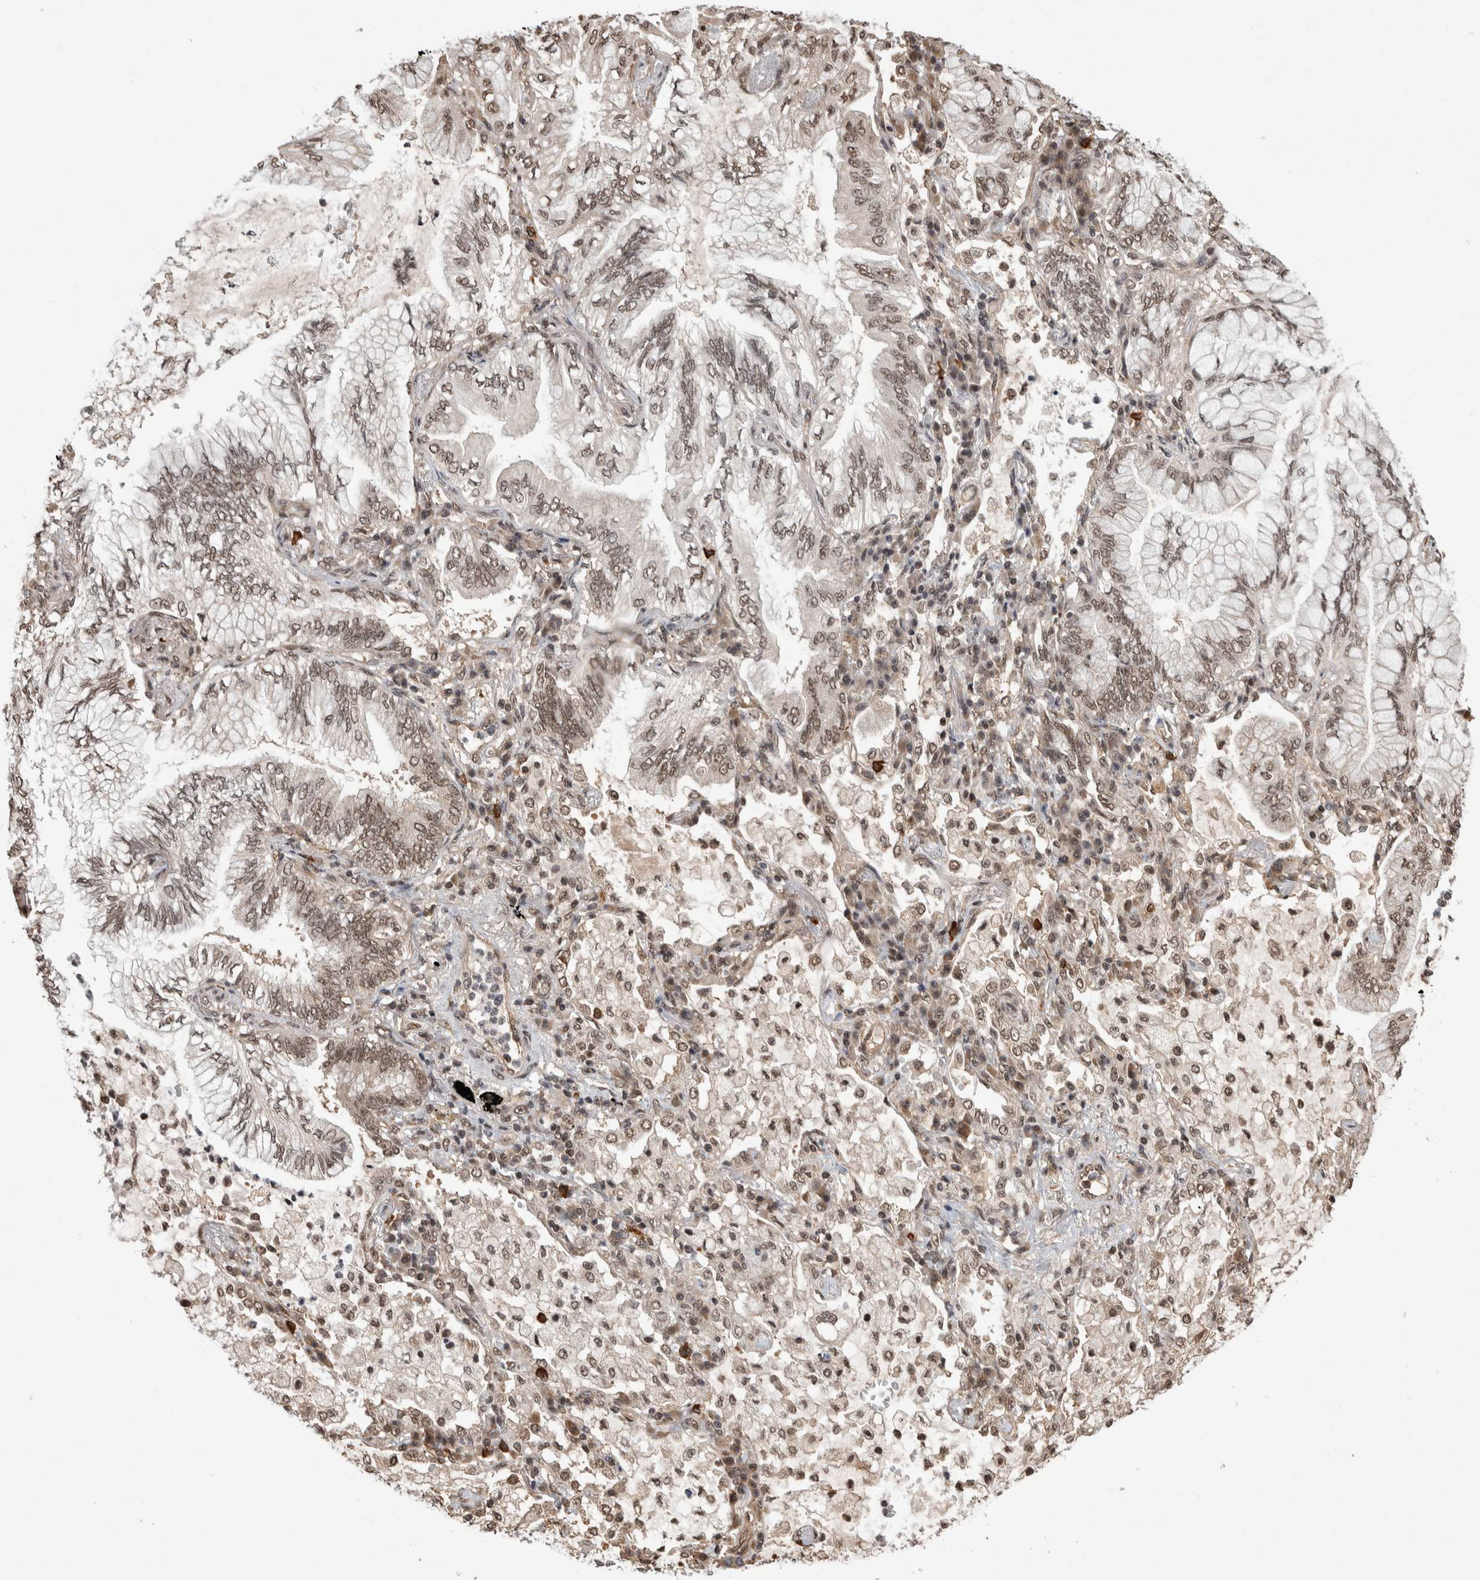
{"staining": {"intensity": "moderate", "quantity": ">75%", "location": "nuclear"}, "tissue": "lung cancer", "cell_type": "Tumor cells", "image_type": "cancer", "snomed": [{"axis": "morphology", "description": "Adenocarcinoma, NOS"}, {"axis": "topography", "description": "Lung"}], "caption": "An IHC photomicrograph of neoplastic tissue is shown. Protein staining in brown highlights moderate nuclear positivity in adenocarcinoma (lung) within tumor cells.", "gene": "ZNF592", "patient": {"sex": "female", "age": 70}}